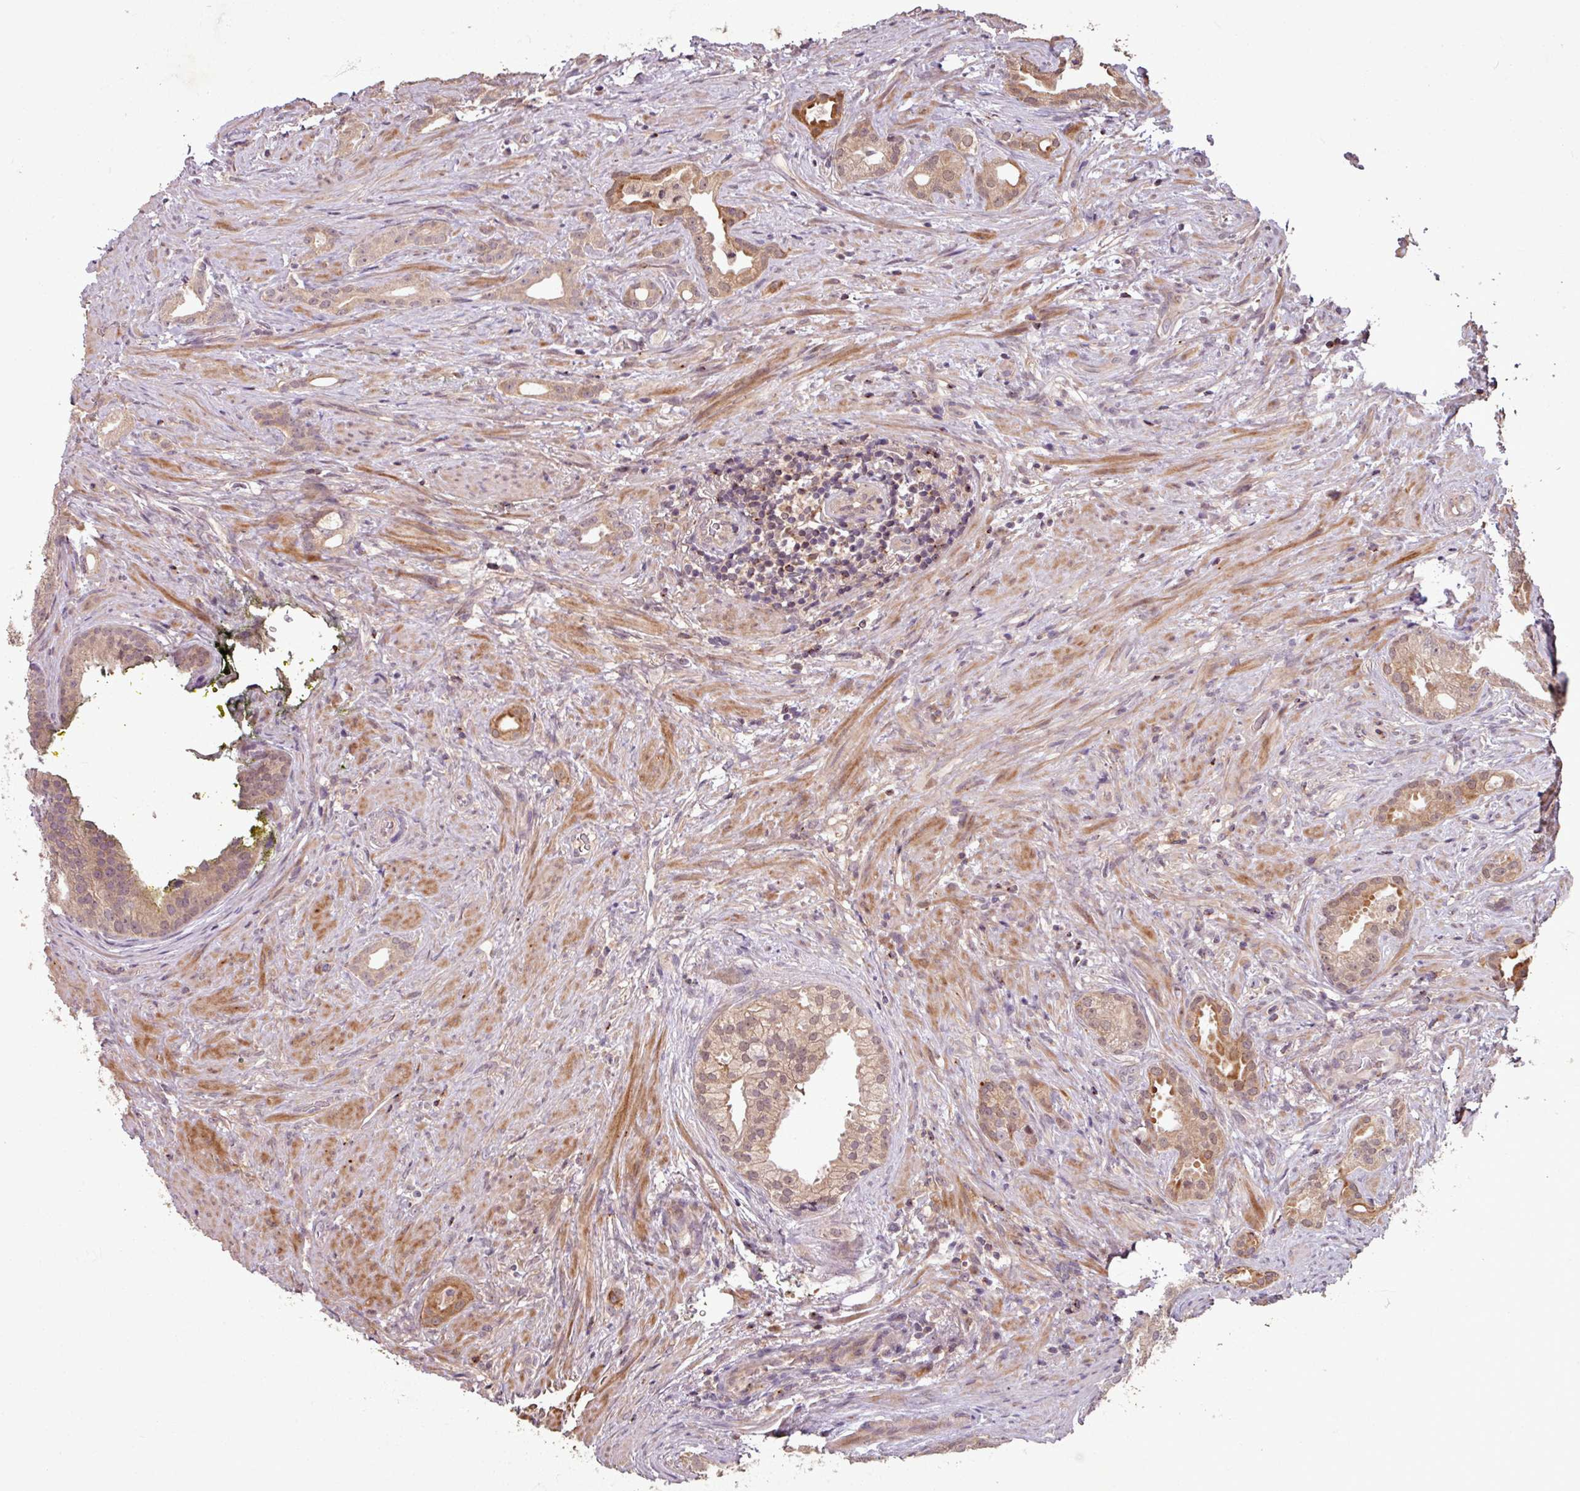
{"staining": {"intensity": "moderate", "quantity": ">75%", "location": "cytoplasmic/membranous,nuclear"}, "tissue": "prostate cancer", "cell_type": "Tumor cells", "image_type": "cancer", "snomed": [{"axis": "morphology", "description": "Adenocarcinoma, Low grade"}, {"axis": "topography", "description": "Prostate"}], "caption": "IHC of human adenocarcinoma (low-grade) (prostate) demonstrates medium levels of moderate cytoplasmic/membranous and nuclear positivity in about >75% of tumor cells.", "gene": "OR6B1", "patient": {"sex": "male", "age": 71}}